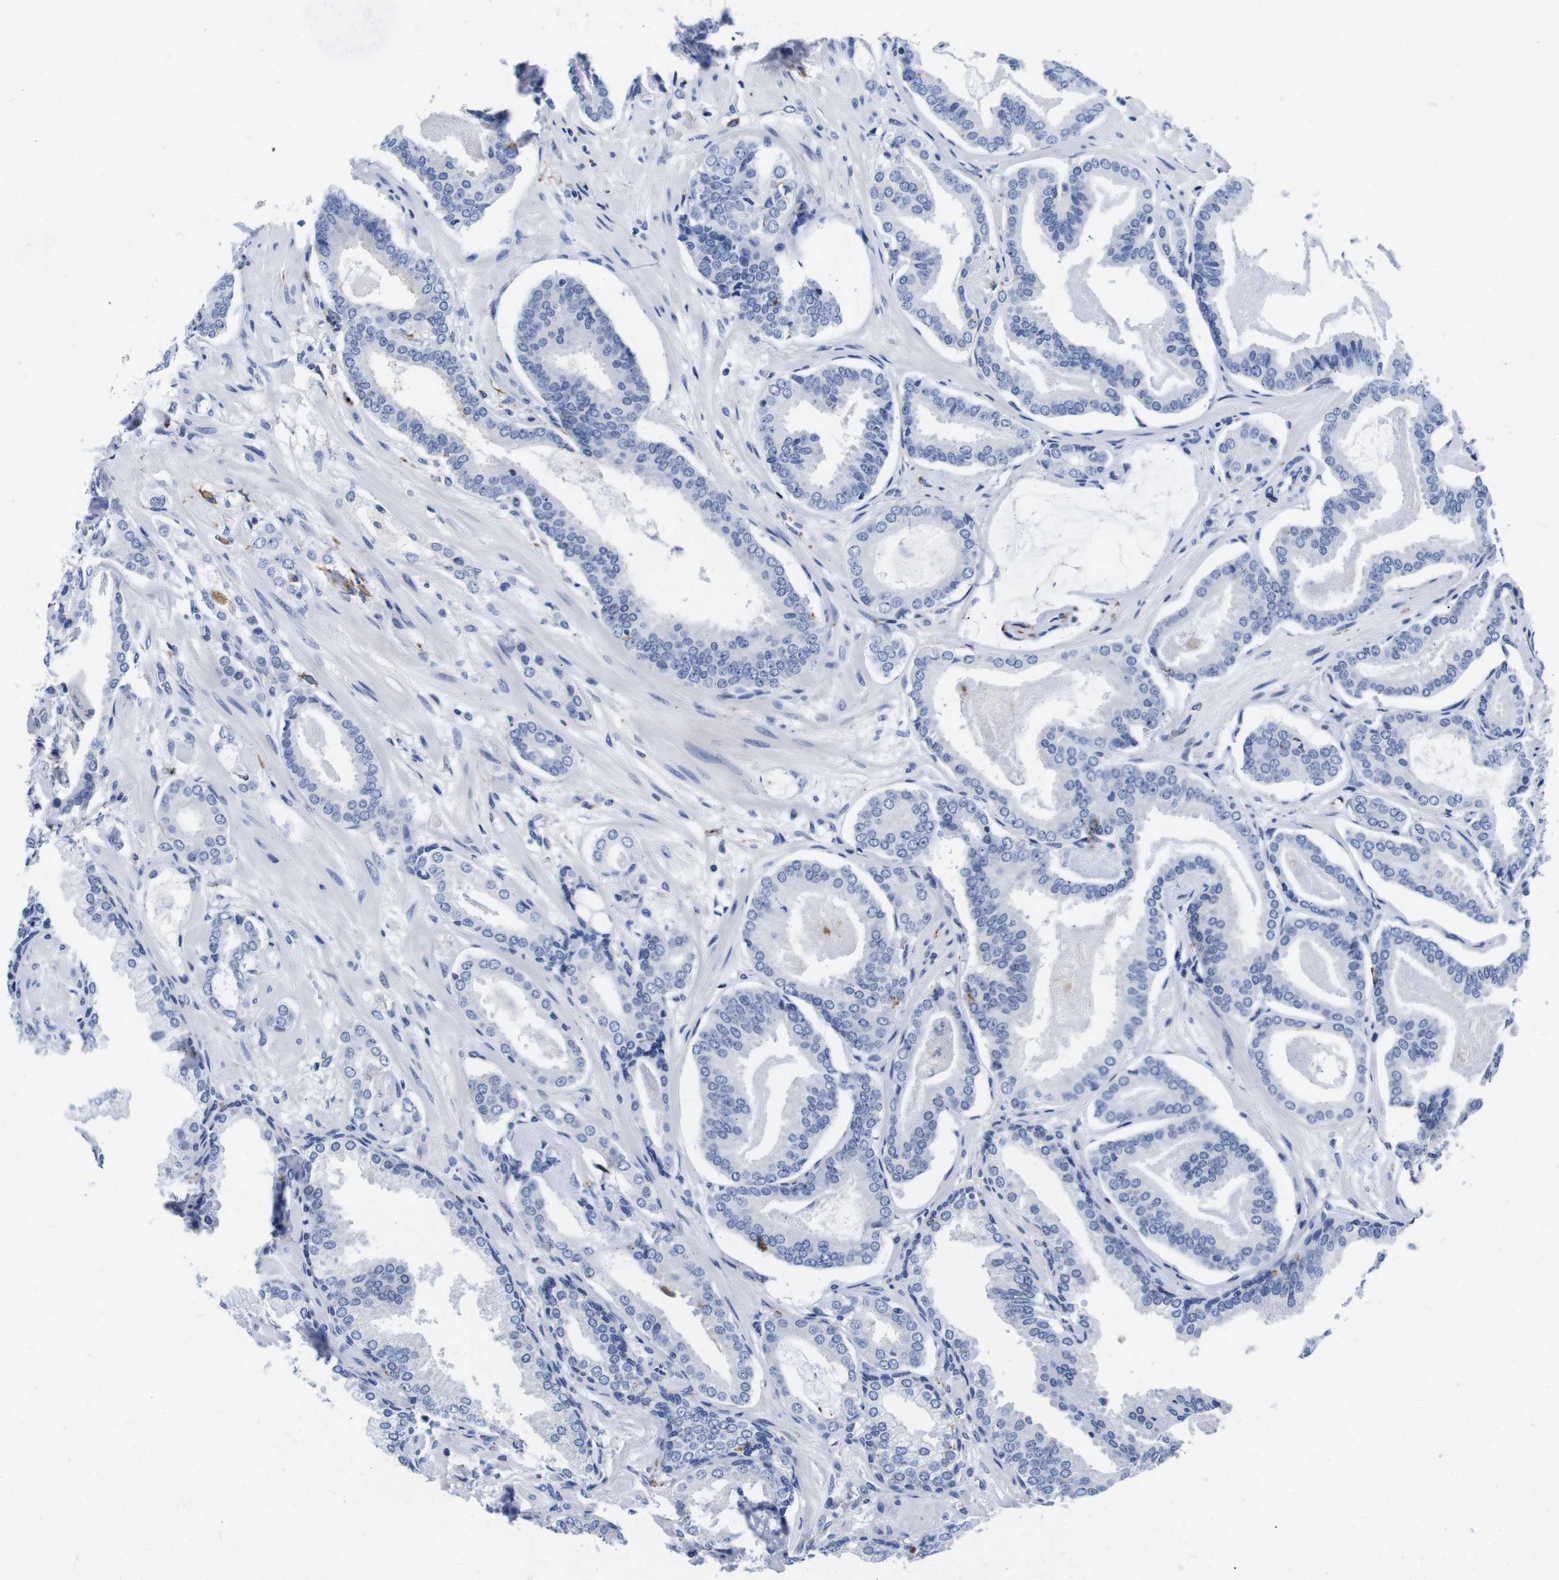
{"staining": {"intensity": "negative", "quantity": "none", "location": "none"}, "tissue": "prostate cancer", "cell_type": "Tumor cells", "image_type": "cancer", "snomed": [{"axis": "morphology", "description": "Adenocarcinoma, Low grade"}, {"axis": "topography", "description": "Prostate"}], "caption": "This micrograph is of prostate cancer (adenocarcinoma (low-grade)) stained with IHC to label a protein in brown with the nuclei are counter-stained blue. There is no positivity in tumor cells.", "gene": "HLA-DMB", "patient": {"sex": "male", "age": 53}}